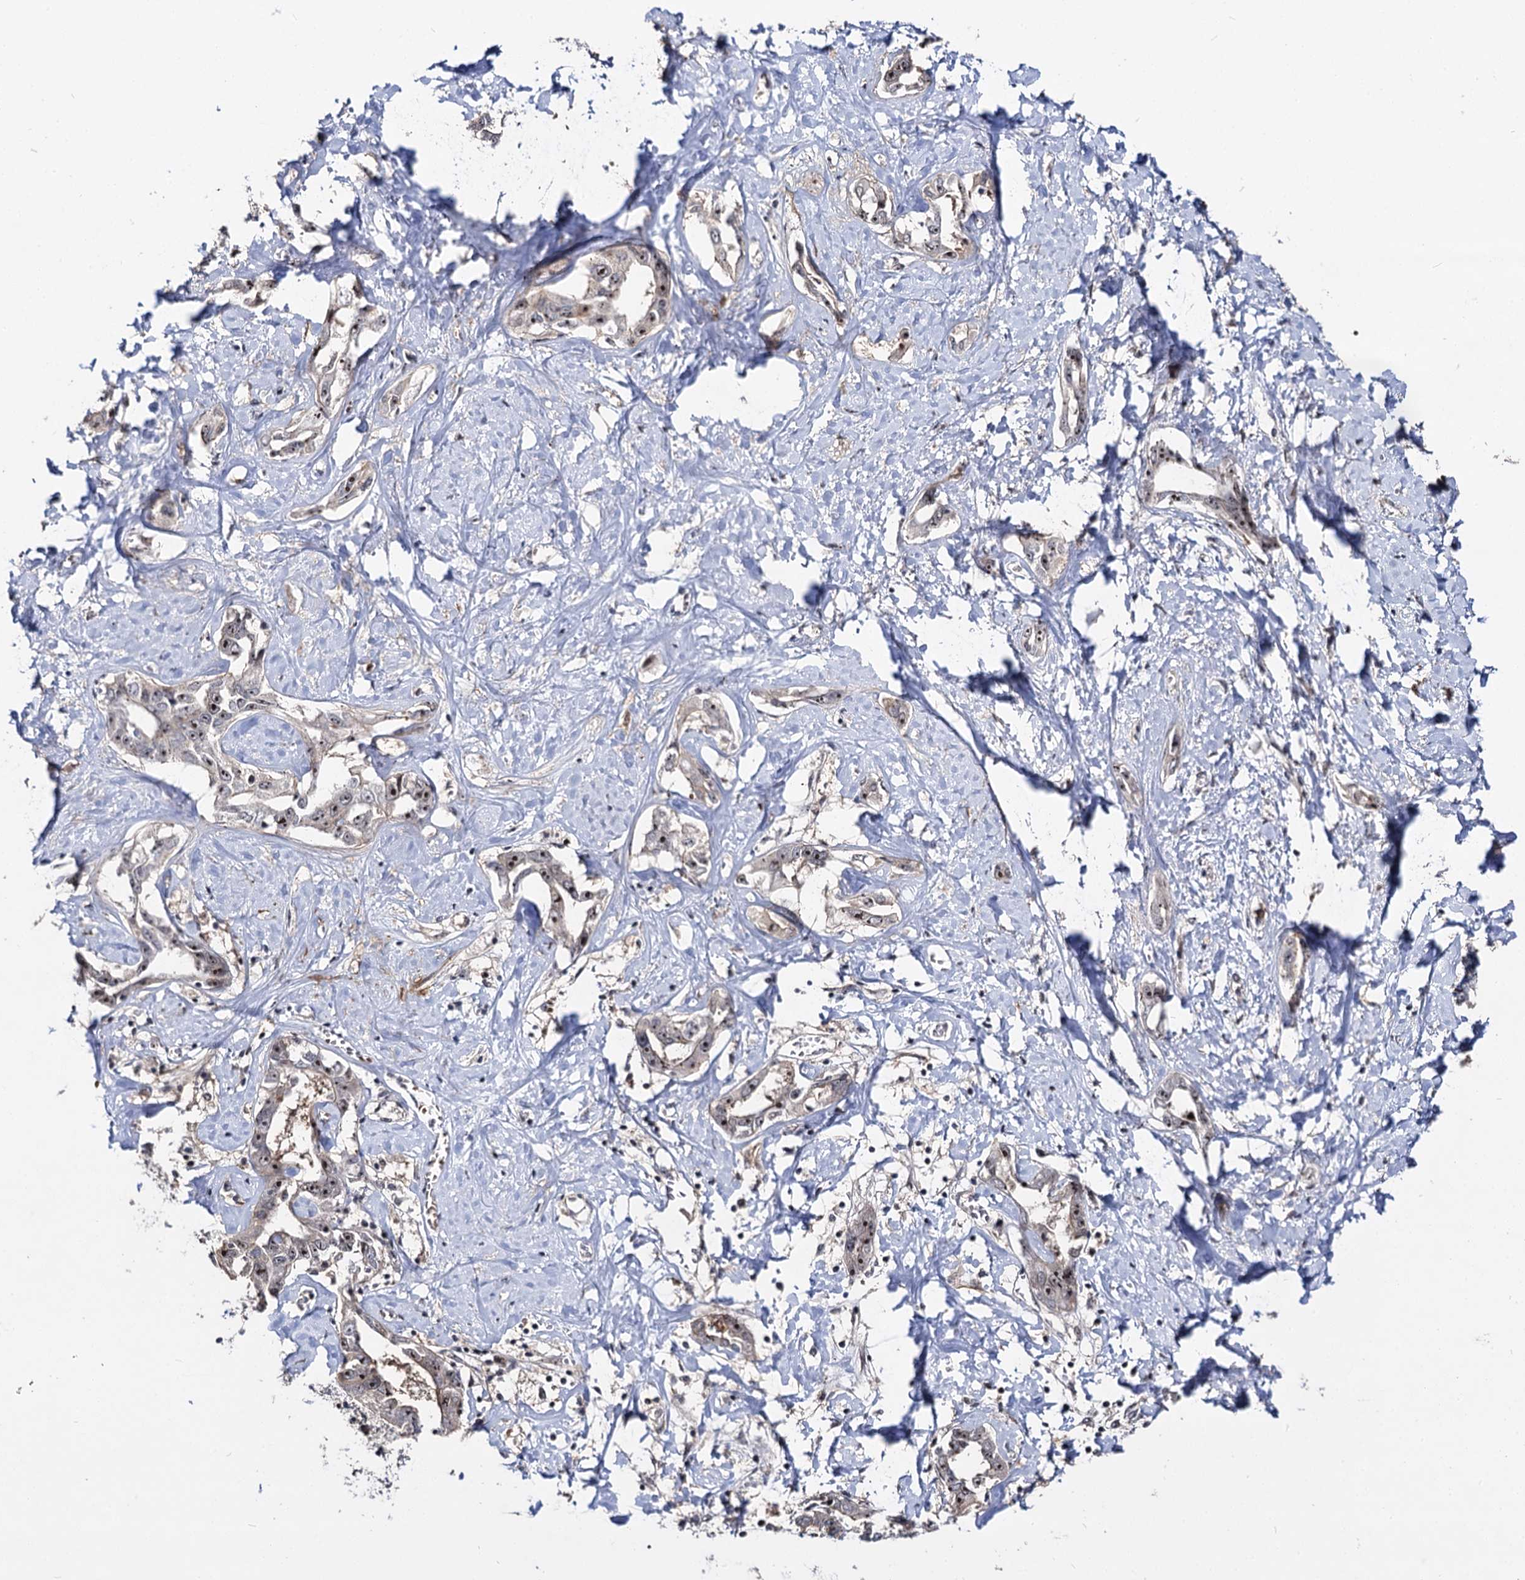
{"staining": {"intensity": "moderate", "quantity": "25%-75%", "location": "nuclear"}, "tissue": "liver cancer", "cell_type": "Tumor cells", "image_type": "cancer", "snomed": [{"axis": "morphology", "description": "Cholangiocarcinoma"}, {"axis": "topography", "description": "Liver"}], "caption": "Liver cancer (cholangiocarcinoma) stained with a brown dye exhibits moderate nuclear positive positivity in approximately 25%-75% of tumor cells.", "gene": "SUPT20H", "patient": {"sex": "male", "age": 59}}